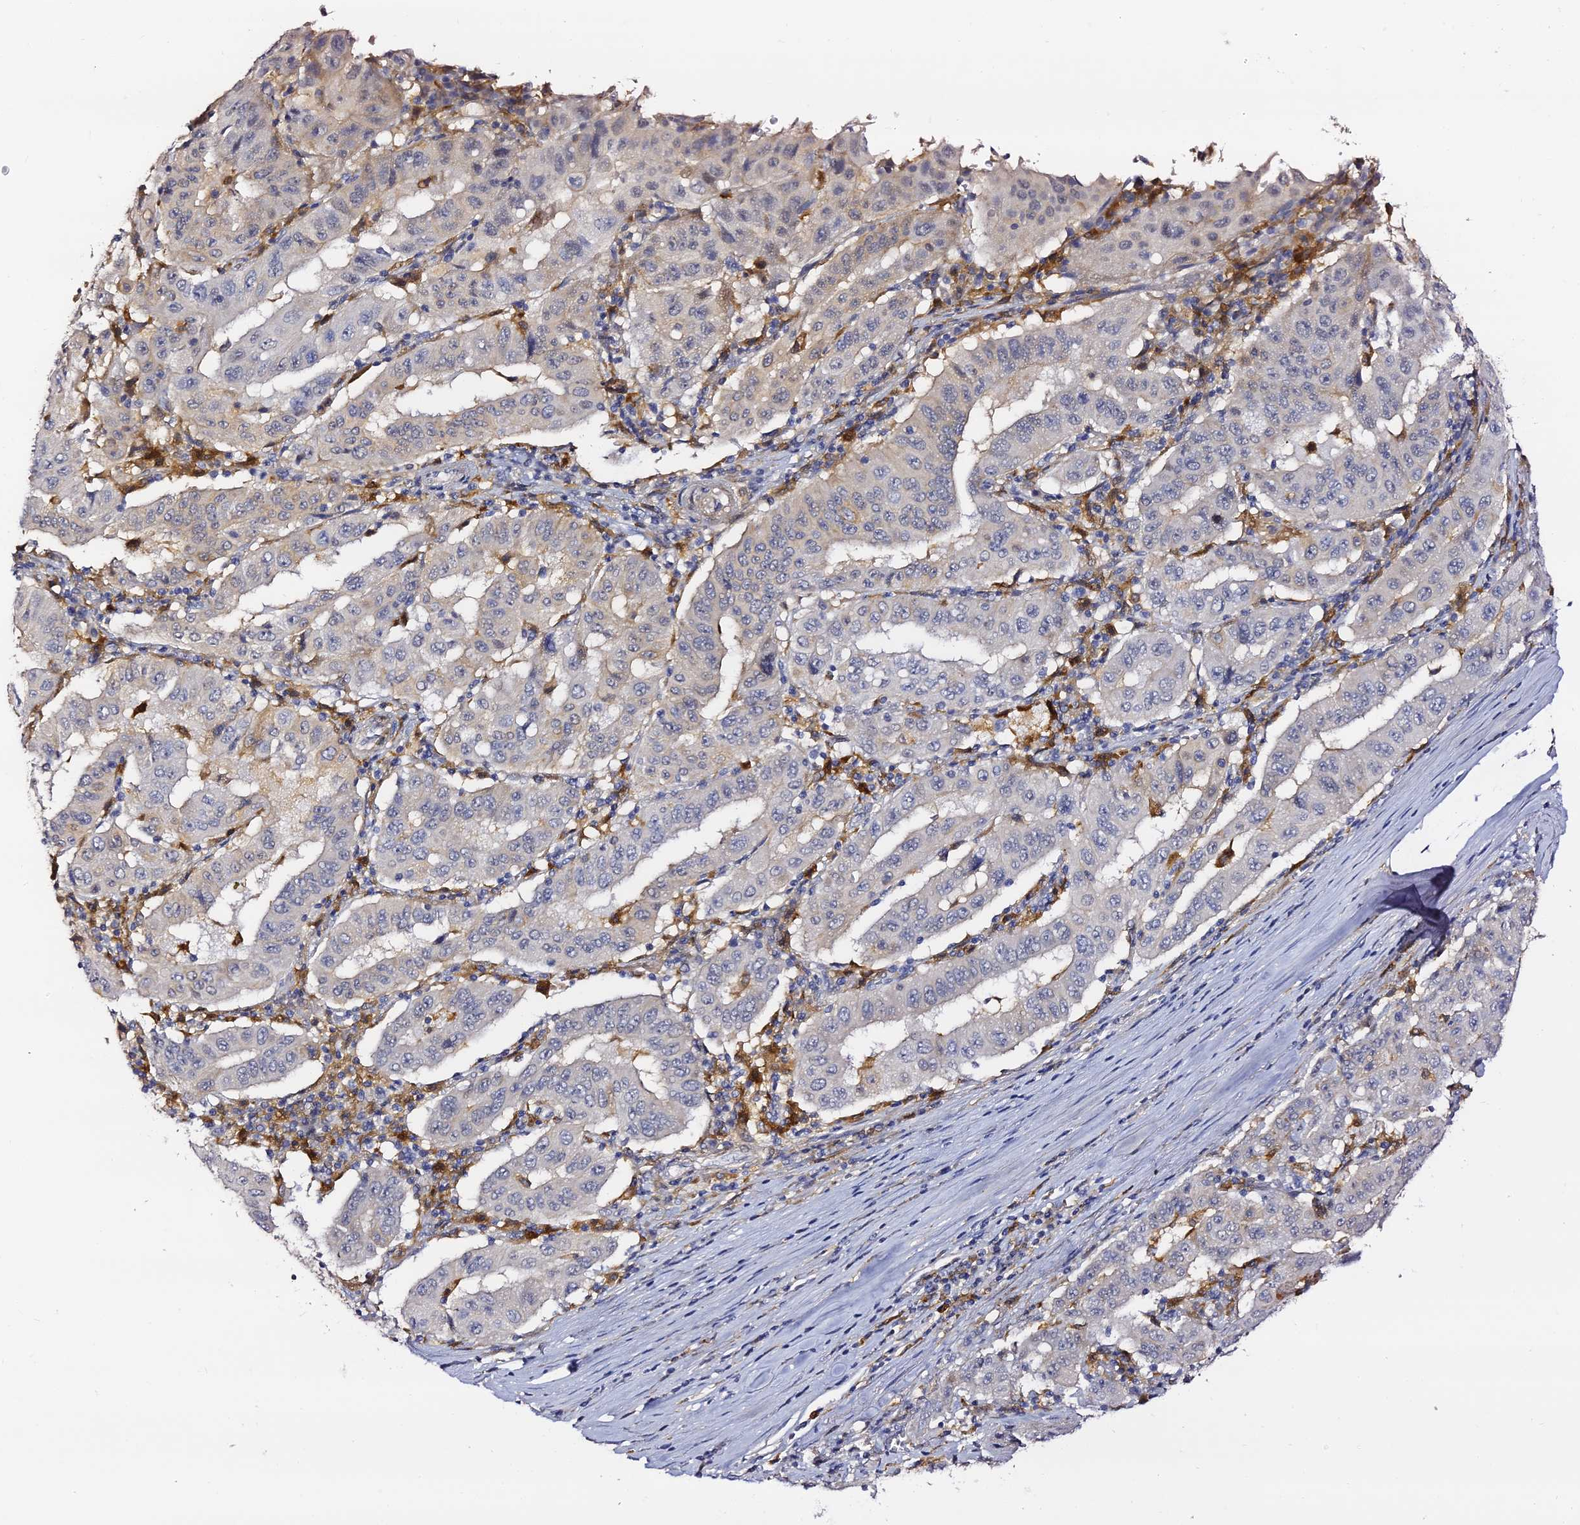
{"staining": {"intensity": "negative", "quantity": "none", "location": "none"}, "tissue": "pancreatic cancer", "cell_type": "Tumor cells", "image_type": "cancer", "snomed": [{"axis": "morphology", "description": "Adenocarcinoma, NOS"}, {"axis": "topography", "description": "Pancreas"}], "caption": "Immunohistochemistry of pancreatic adenocarcinoma shows no positivity in tumor cells.", "gene": "IL4I1", "patient": {"sex": "male", "age": 63}}